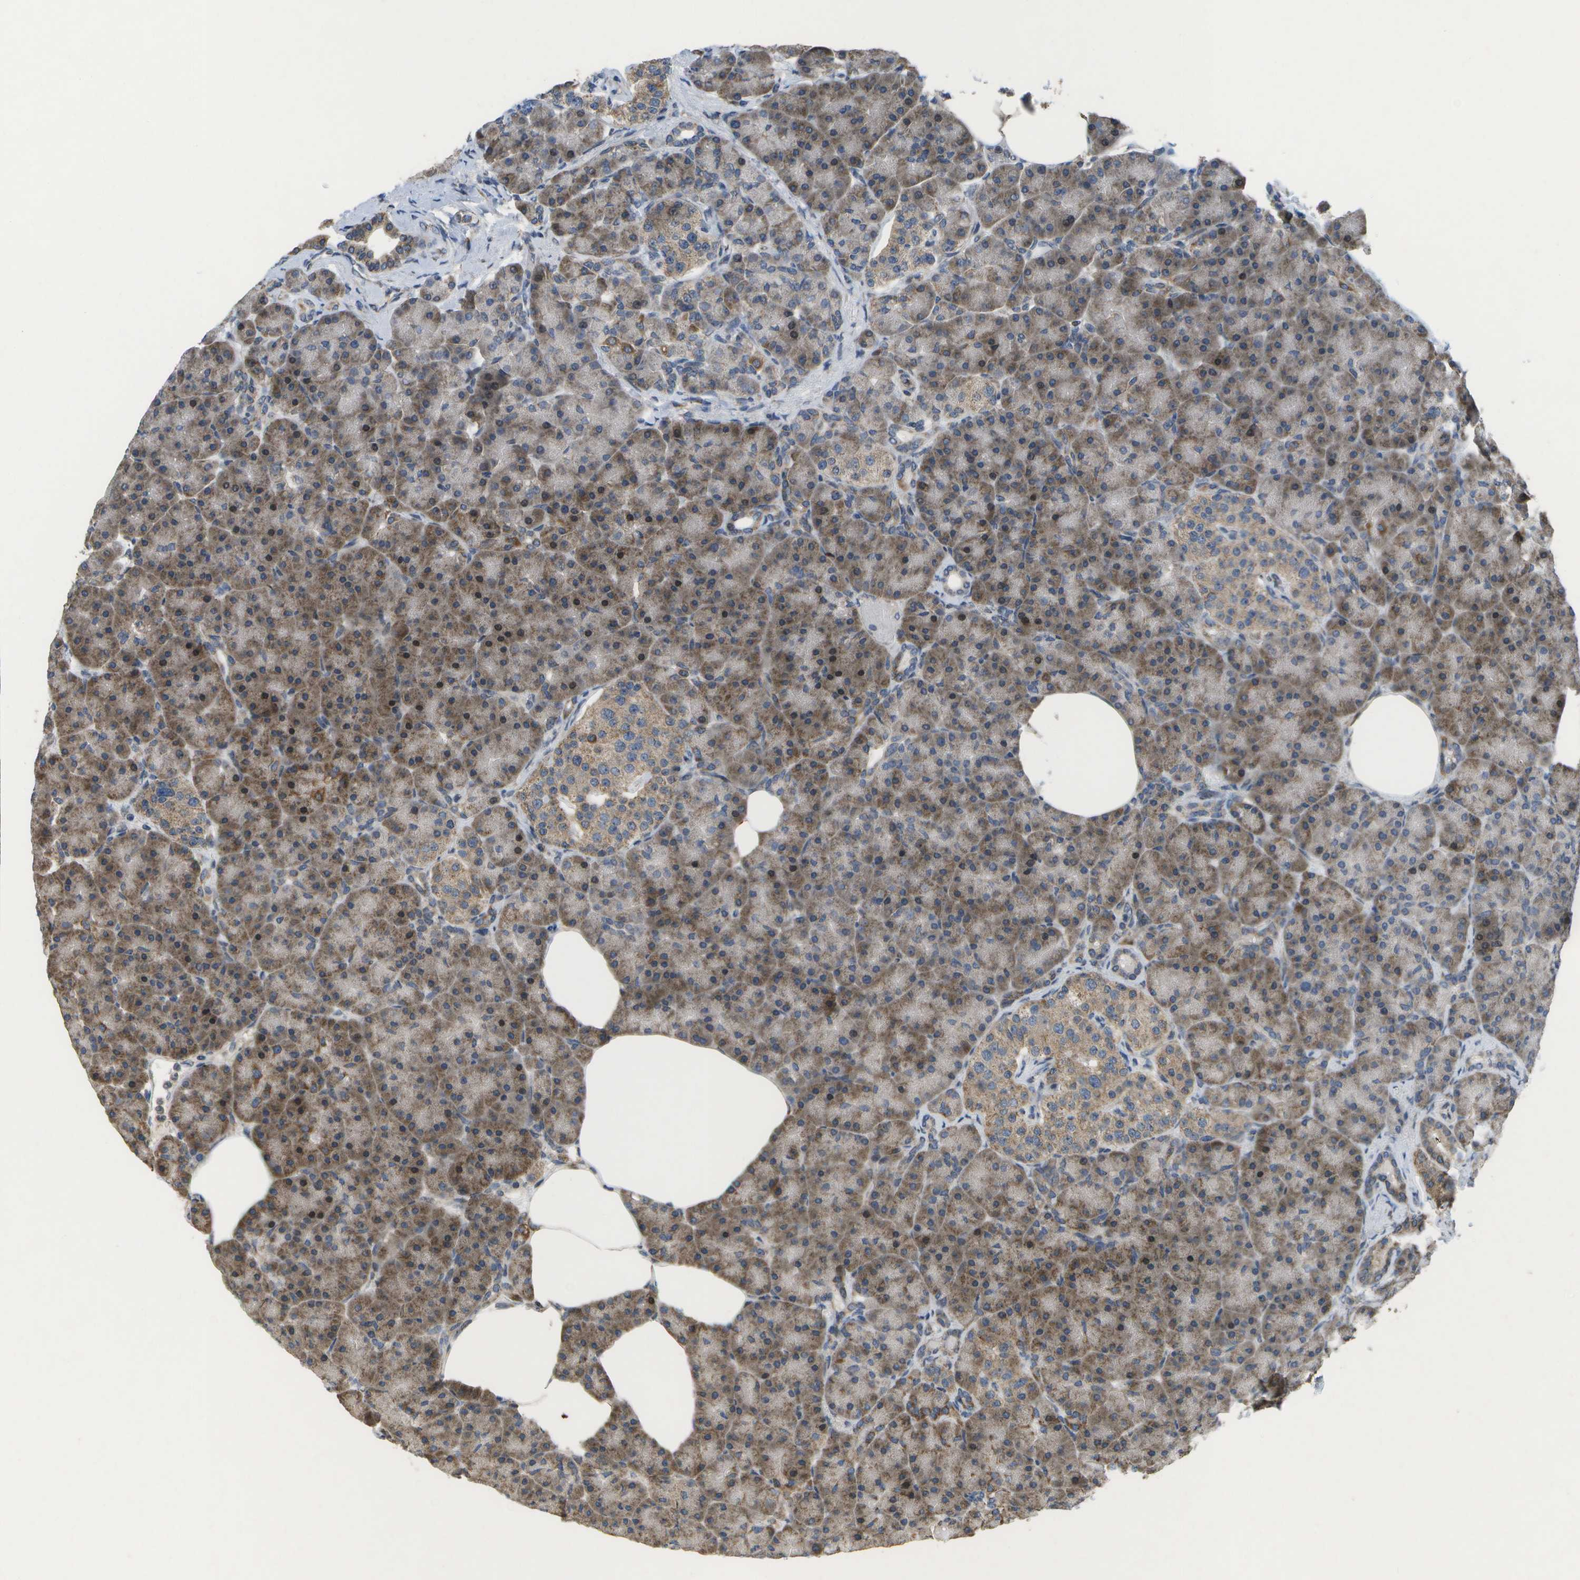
{"staining": {"intensity": "moderate", "quantity": ">75%", "location": "cytoplasmic/membranous"}, "tissue": "pancreas", "cell_type": "Exocrine glandular cells", "image_type": "normal", "snomed": [{"axis": "morphology", "description": "Normal tissue, NOS"}, {"axis": "topography", "description": "Pancreas"}], "caption": "Human pancreas stained with a brown dye reveals moderate cytoplasmic/membranous positive positivity in about >75% of exocrine glandular cells.", "gene": "HADHA", "patient": {"sex": "female", "age": 70}}